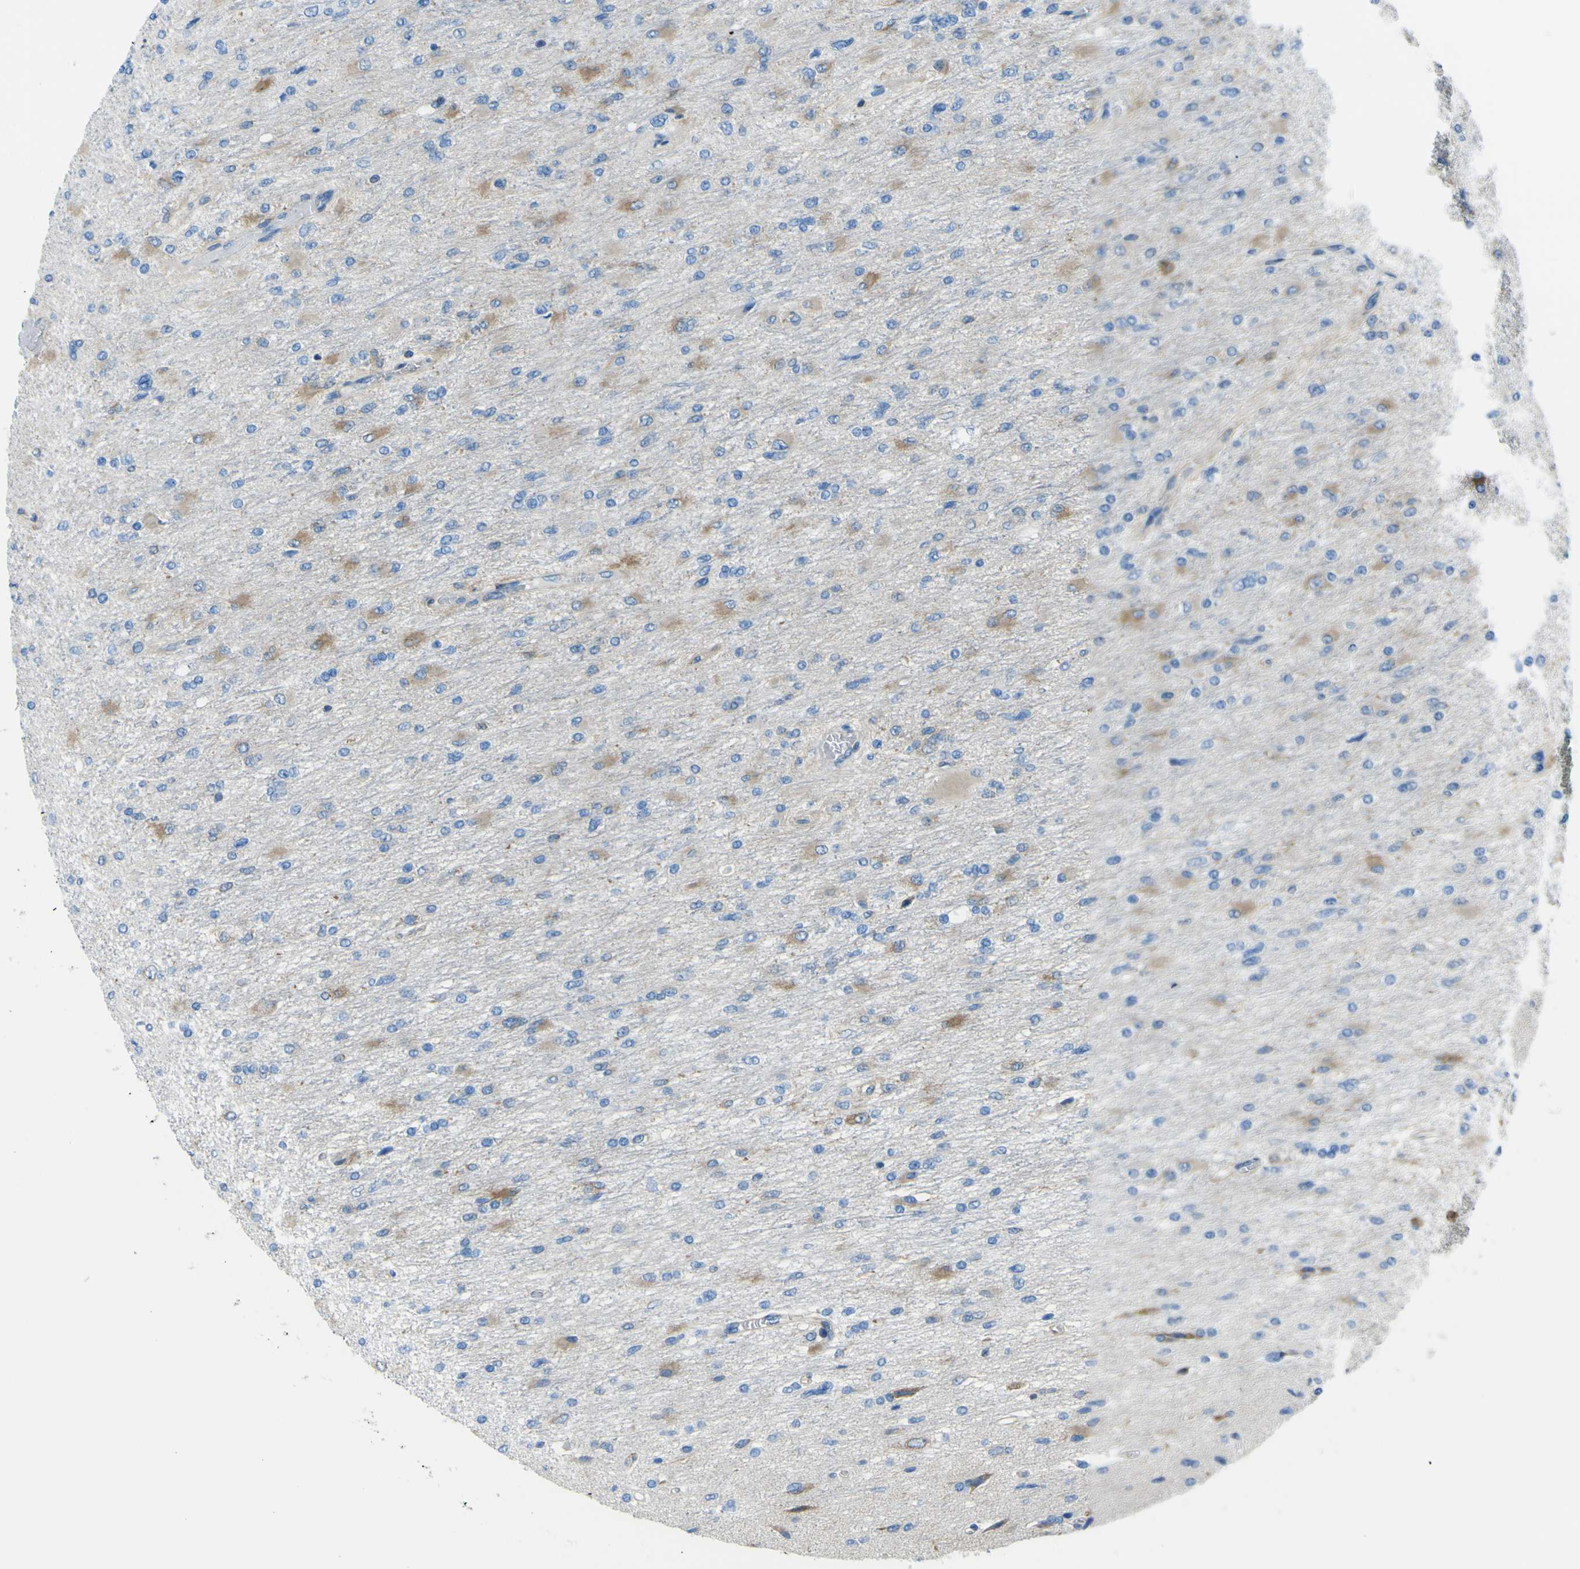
{"staining": {"intensity": "moderate", "quantity": "25%-75%", "location": "cytoplasmic/membranous"}, "tissue": "glioma", "cell_type": "Tumor cells", "image_type": "cancer", "snomed": [{"axis": "morphology", "description": "Glioma, malignant, High grade"}, {"axis": "topography", "description": "Cerebral cortex"}], "caption": "Immunohistochemistry photomicrograph of high-grade glioma (malignant) stained for a protein (brown), which shows medium levels of moderate cytoplasmic/membranous expression in approximately 25%-75% of tumor cells.", "gene": "STIM1", "patient": {"sex": "female", "age": 36}}